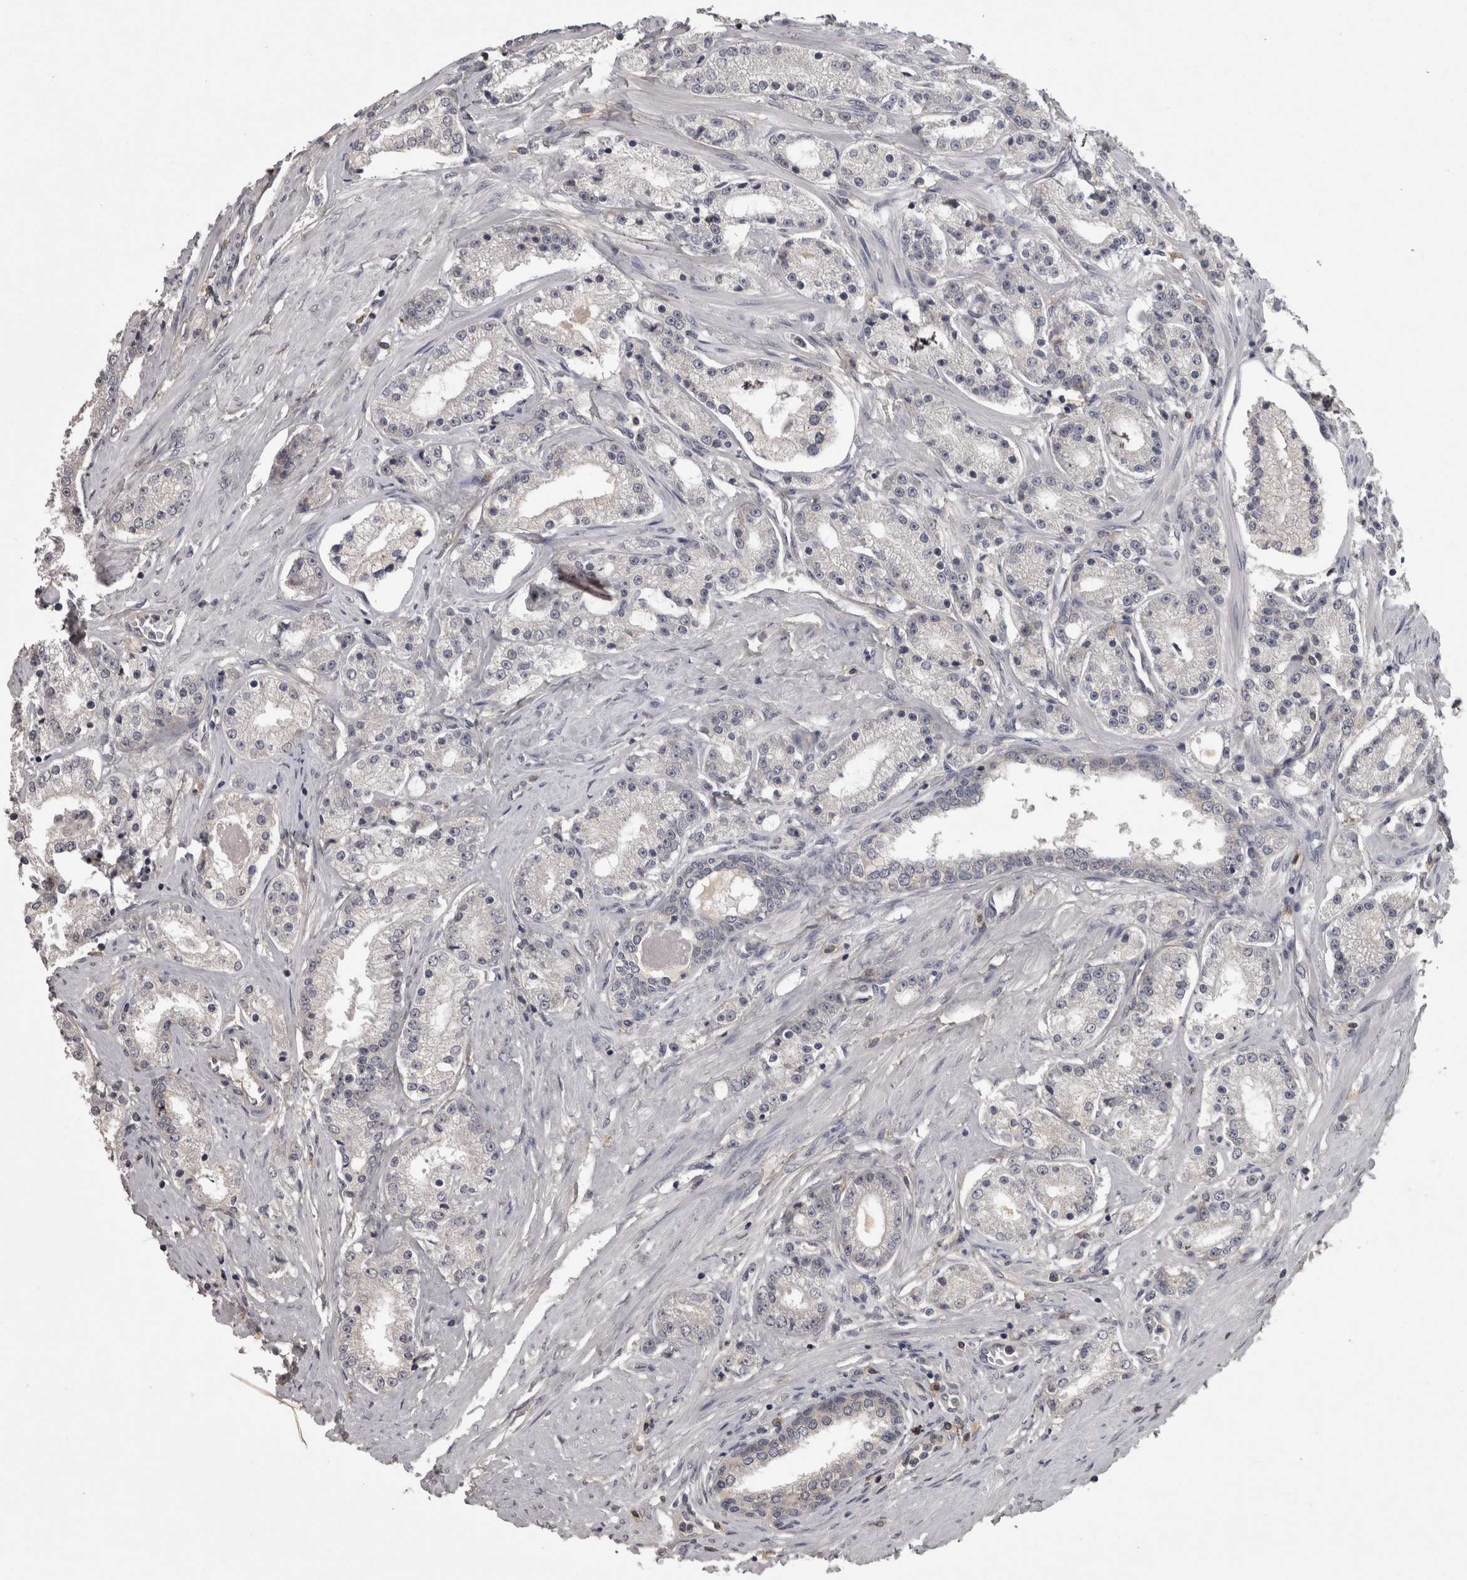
{"staining": {"intensity": "negative", "quantity": "none", "location": "none"}, "tissue": "prostate cancer", "cell_type": "Tumor cells", "image_type": "cancer", "snomed": [{"axis": "morphology", "description": "Adenocarcinoma, Low grade"}, {"axis": "topography", "description": "Prostate"}], "caption": "High power microscopy micrograph of an IHC micrograph of prostate cancer, revealing no significant staining in tumor cells.", "gene": "PON3", "patient": {"sex": "male", "age": 63}}